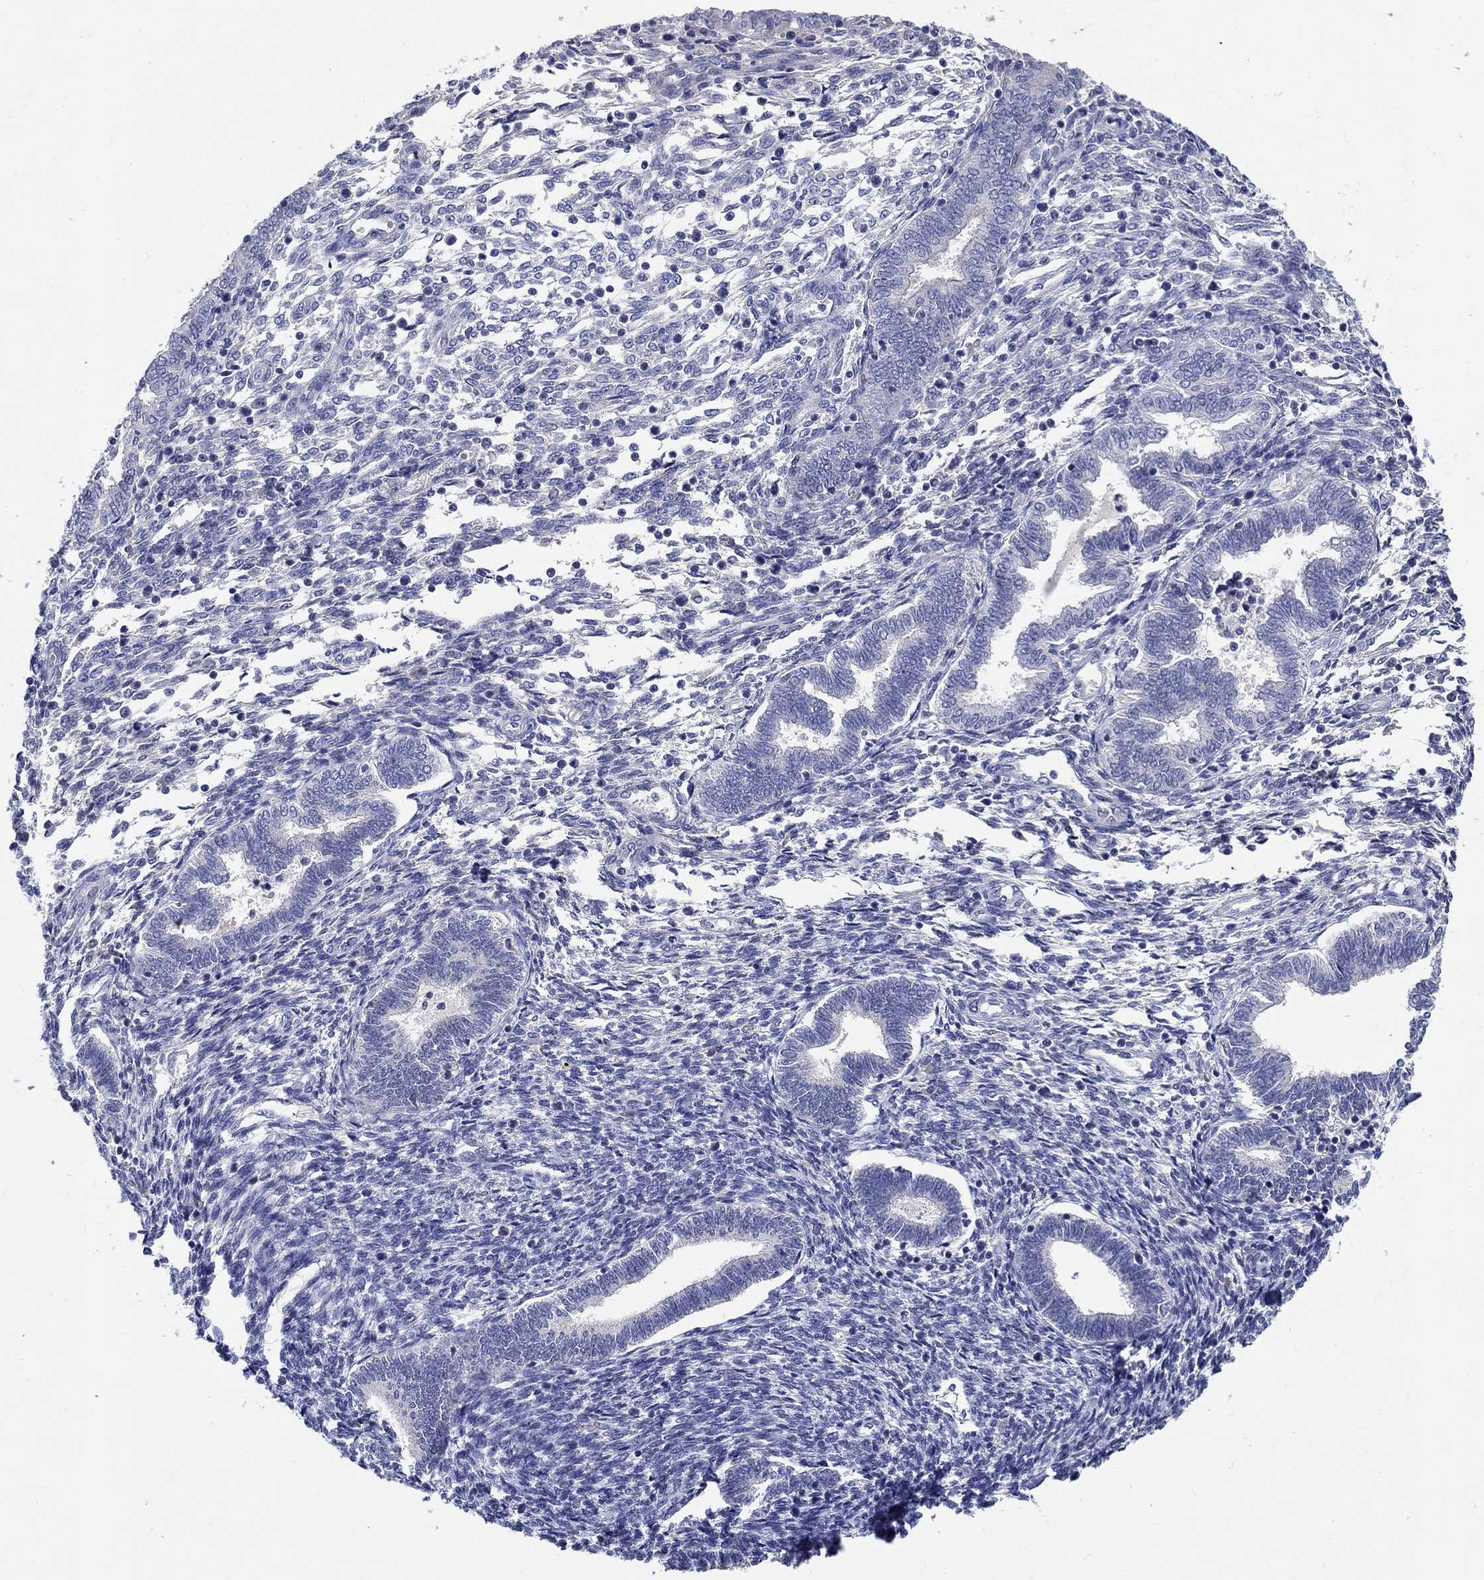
{"staining": {"intensity": "negative", "quantity": "none", "location": "none"}, "tissue": "endometrium", "cell_type": "Cells in endometrial stroma", "image_type": "normal", "snomed": [{"axis": "morphology", "description": "Normal tissue, NOS"}, {"axis": "topography", "description": "Endometrium"}], "caption": "This is an immunohistochemistry (IHC) histopathology image of unremarkable endometrium. There is no staining in cells in endometrial stroma.", "gene": "CRYGA", "patient": {"sex": "female", "age": 42}}